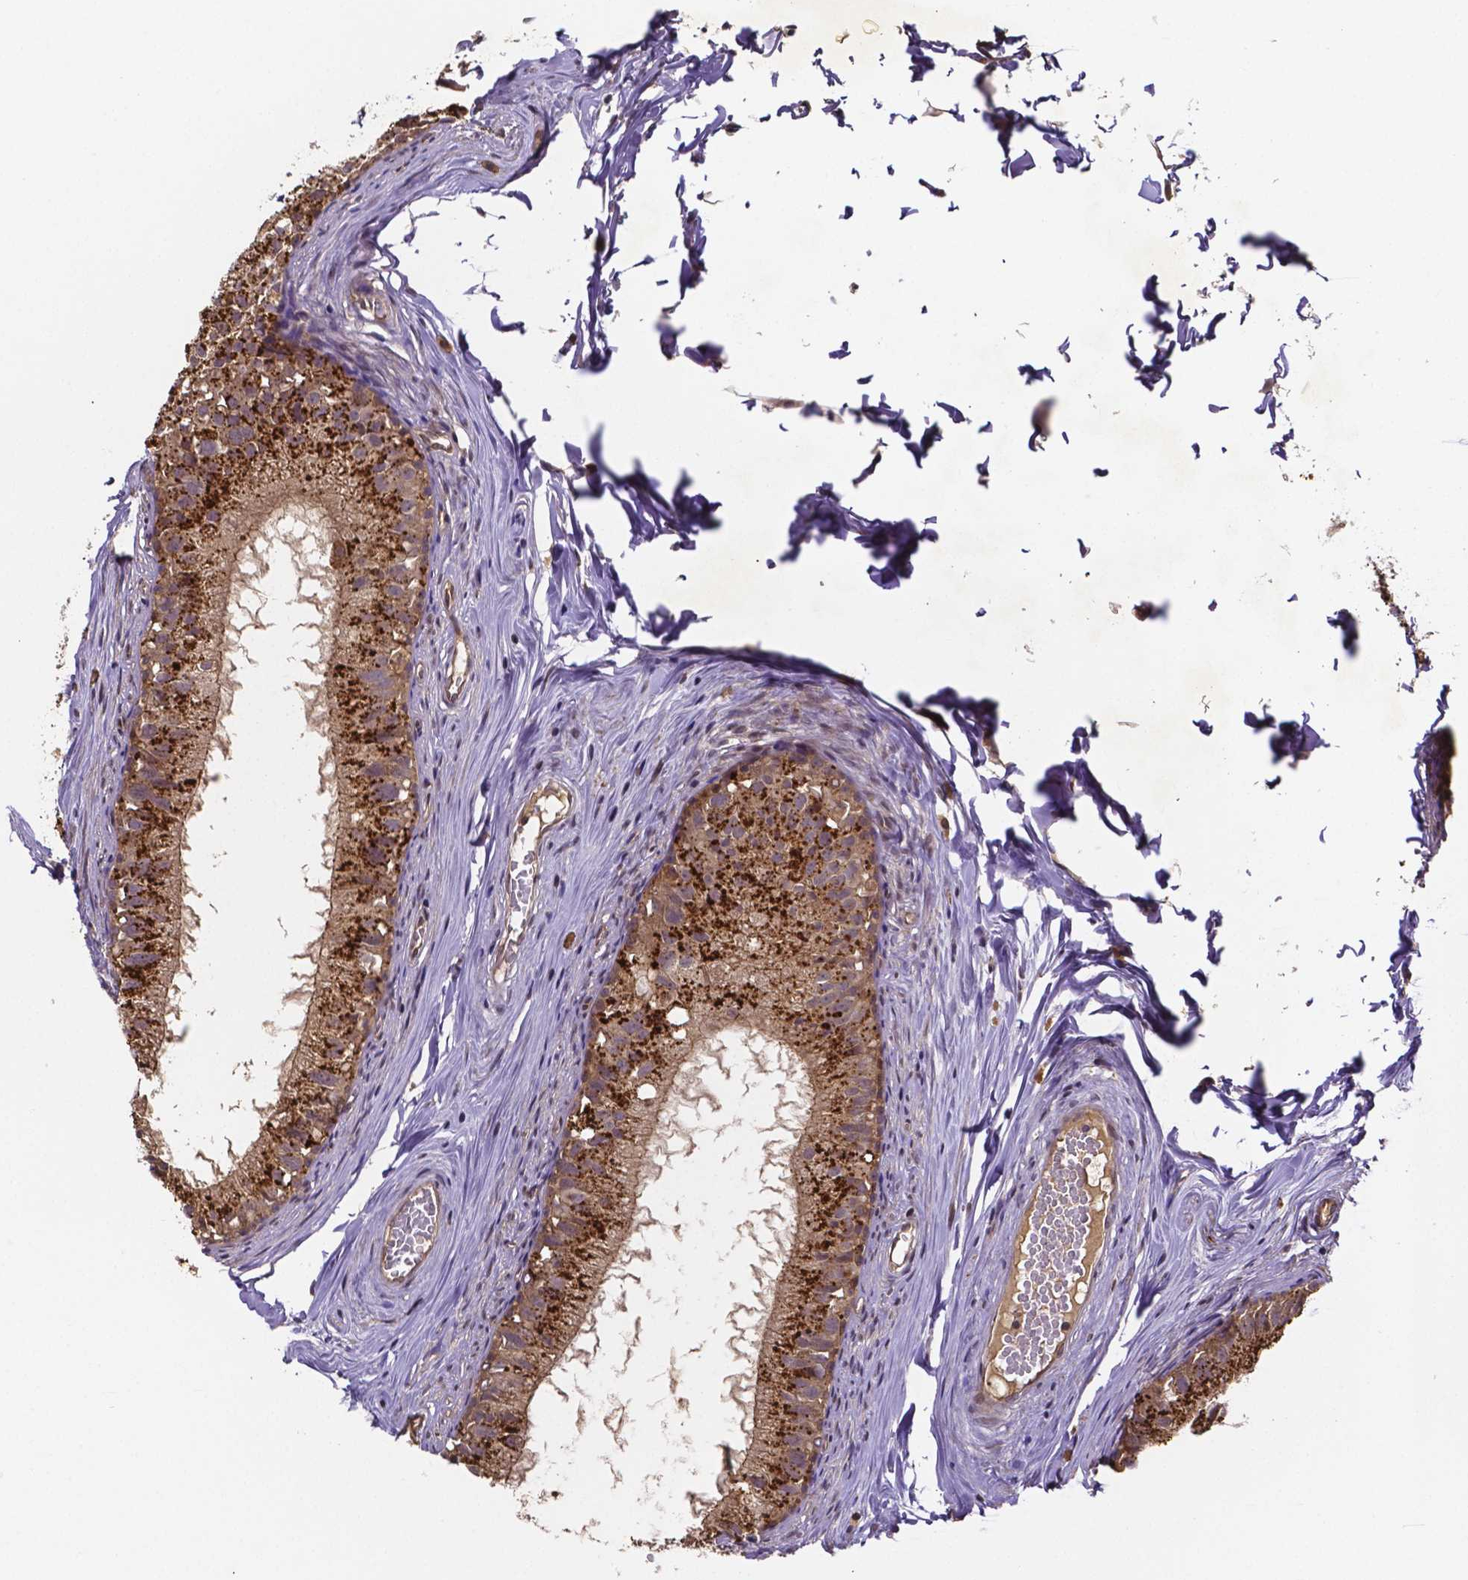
{"staining": {"intensity": "strong", "quantity": "25%-75%", "location": "cytoplasmic/membranous"}, "tissue": "epididymis", "cell_type": "Glandular cells", "image_type": "normal", "snomed": [{"axis": "morphology", "description": "Normal tissue, NOS"}, {"axis": "topography", "description": "Epididymis"}], "caption": "Normal epididymis was stained to show a protein in brown. There is high levels of strong cytoplasmic/membranous staining in approximately 25%-75% of glandular cells. Ihc stains the protein of interest in brown and the nuclei are stained blue.", "gene": "RNF123", "patient": {"sex": "male", "age": 45}}